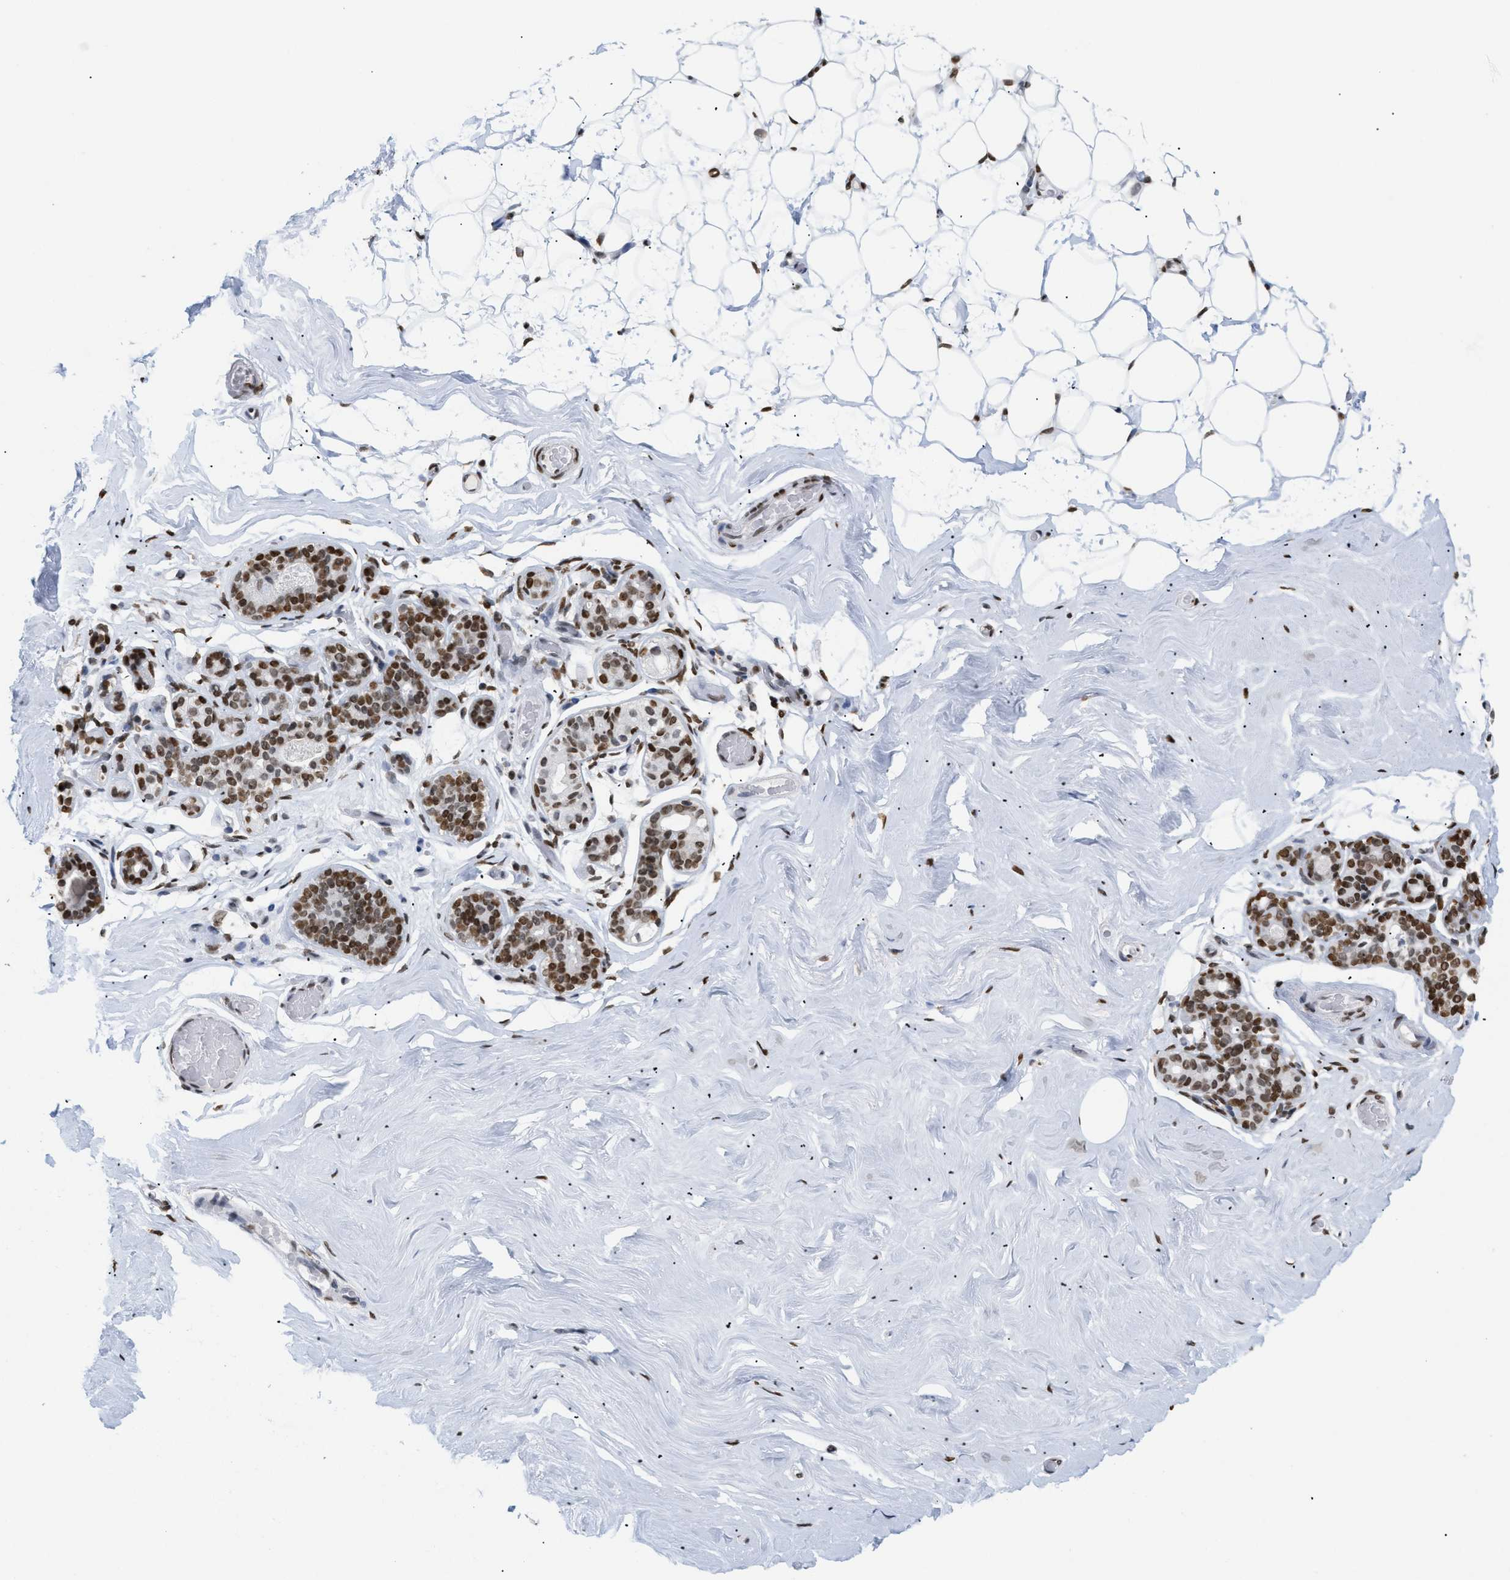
{"staining": {"intensity": "moderate", "quantity": ">75%", "location": "nuclear"}, "tissue": "breast", "cell_type": "Adipocytes", "image_type": "normal", "snomed": [{"axis": "morphology", "description": "Normal tissue, NOS"}, {"axis": "topography", "description": "Breast"}], "caption": "Immunohistochemistry (IHC) (DAB) staining of benign human breast exhibits moderate nuclear protein staining in approximately >75% of adipocytes.", "gene": "HMGN2", "patient": {"sex": "female", "age": 75}}